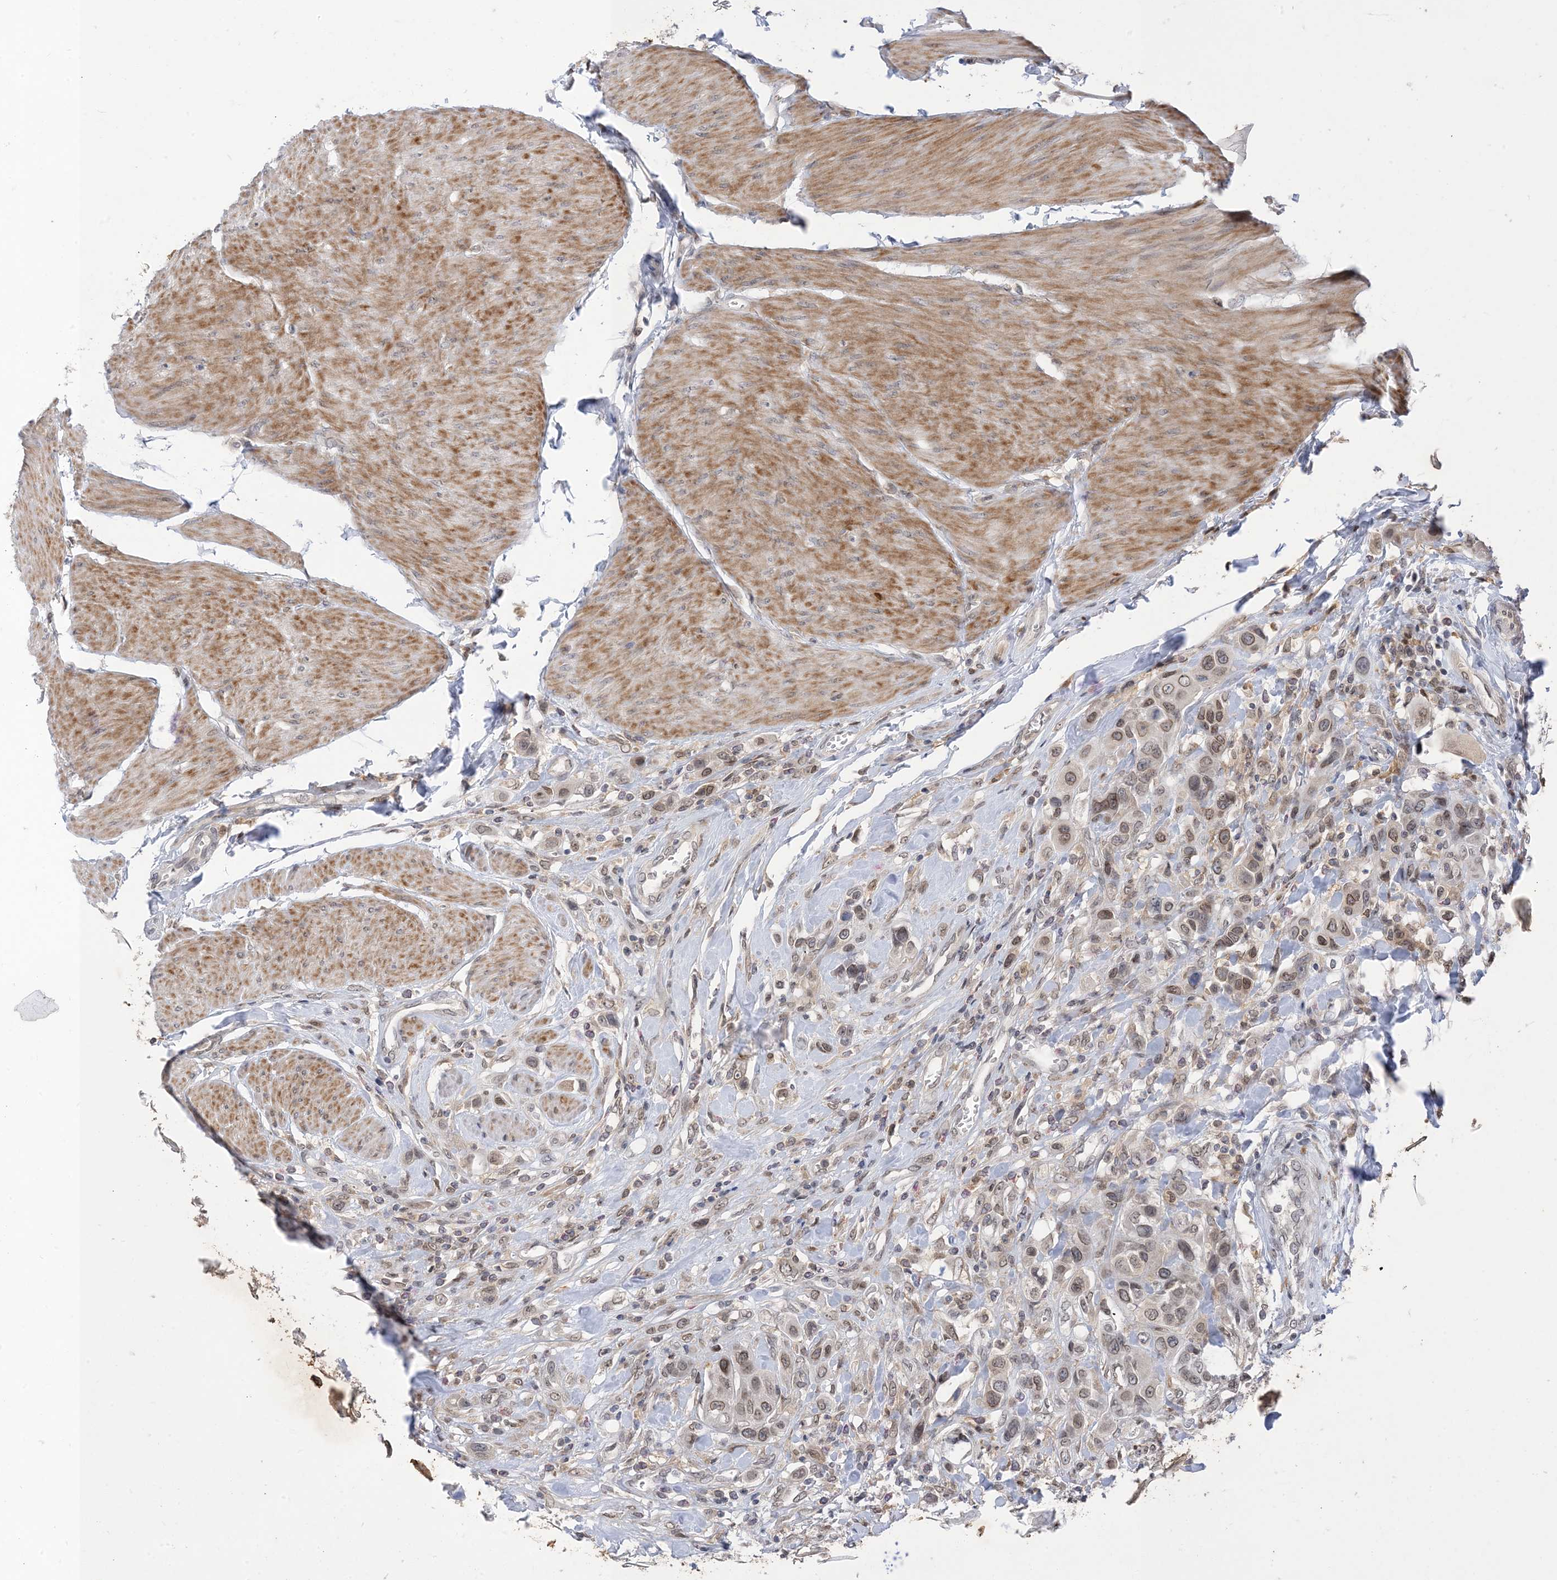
{"staining": {"intensity": "weak", "quantity": ">75%", "location": "cytoplasmic/membranous,nuclear"}, "tissue": "urothelial cancer", "cell_type": "Tumor cells", "image_type": "cancer", "snomed": [{"axis": "morphology", "description": "Urothelial carcinoma, High grade"}, {"axis": "topography", "description": "Urinary bladder"}], "caption": "Weak cytoplasmic/membranous and nuclear positivity is identified in about >75% of tumor cells in high-grade urothelial carcinoma. Ihc stains the protein of interest in brown and the nuclei are stained blue.", "gene": "NAGK", "patient": {"sex": "male", "age": 50}}